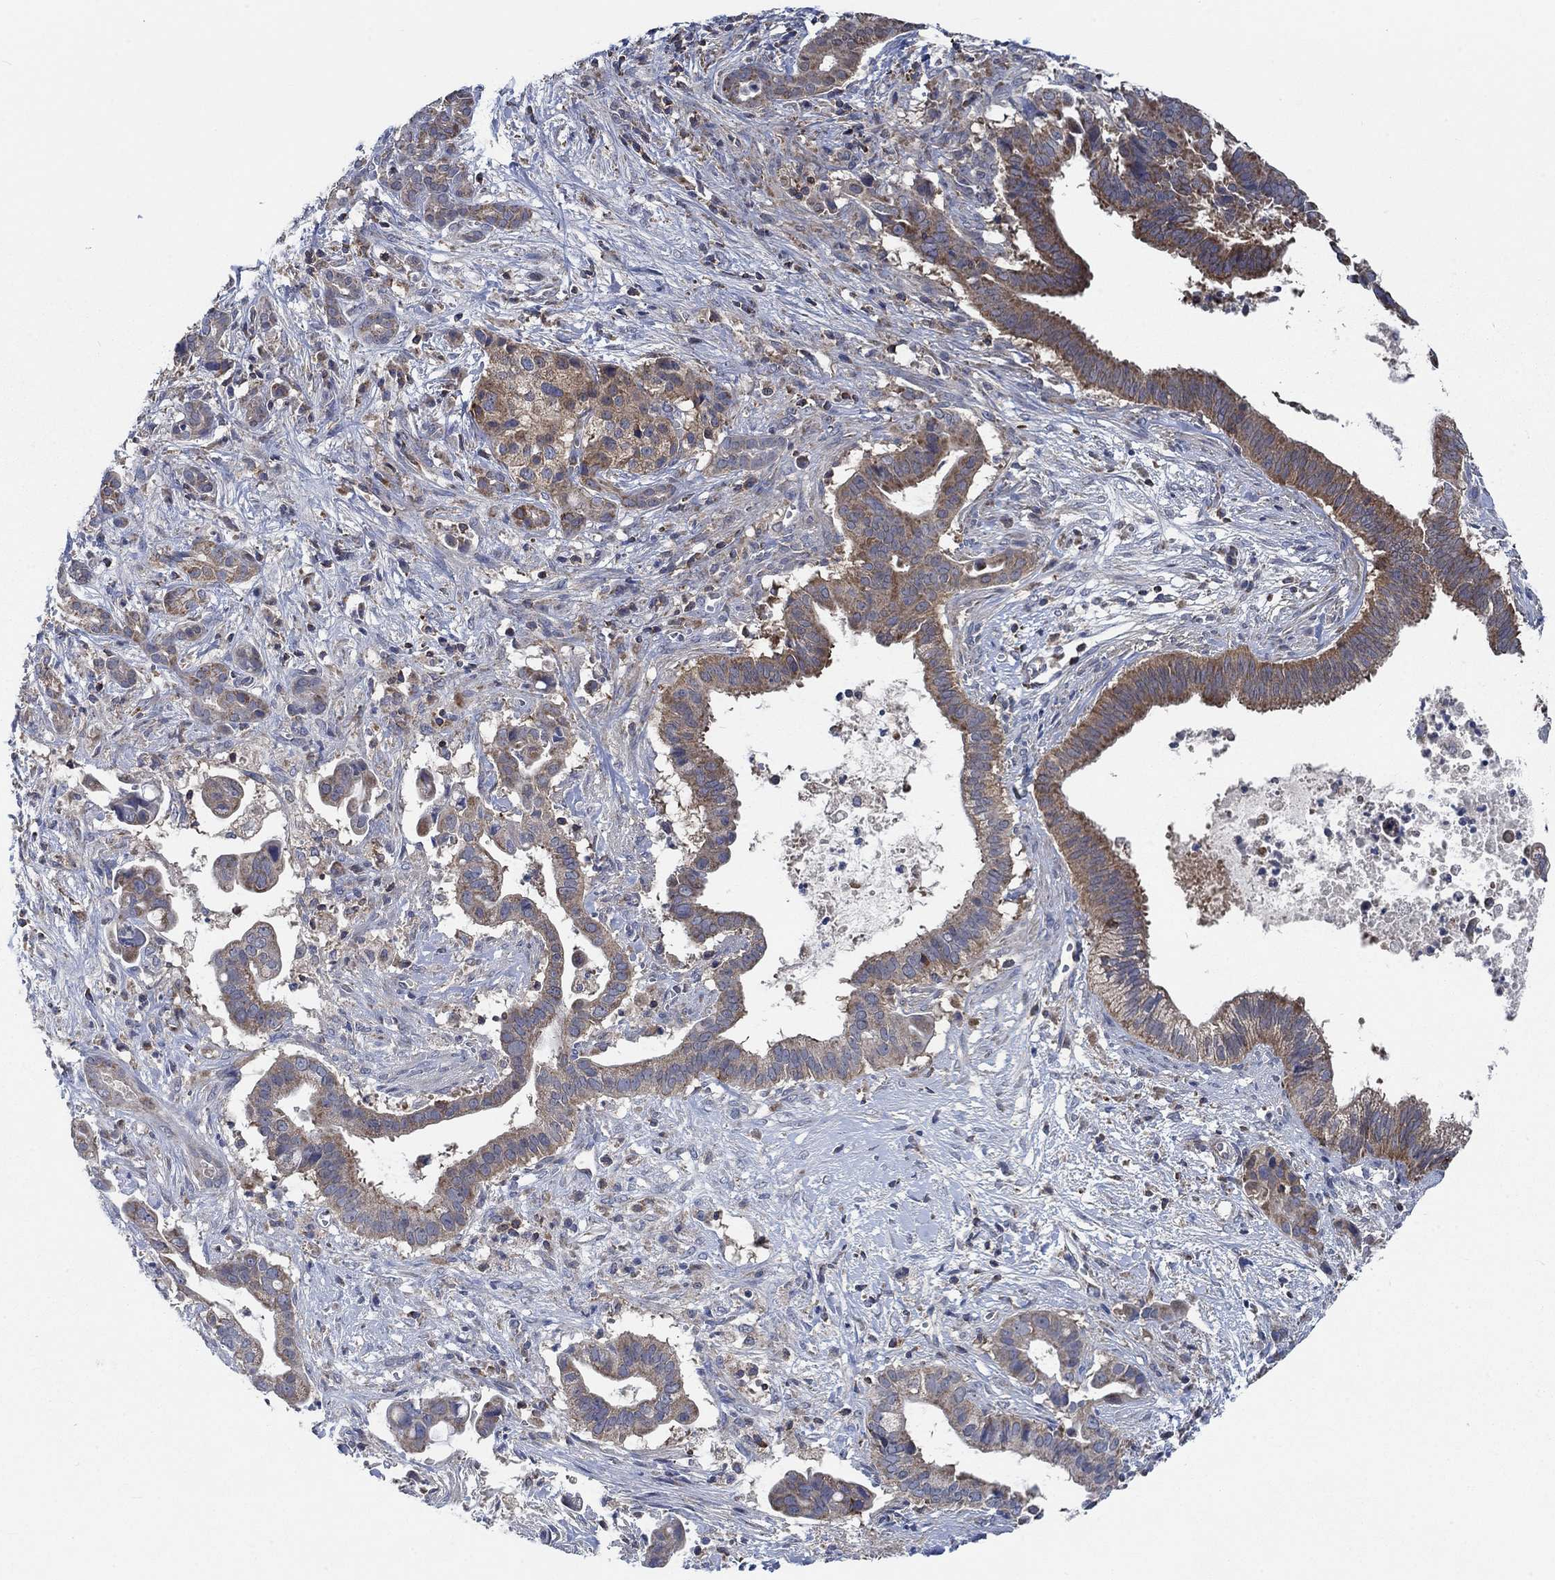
{"staining": {"intensity": "weak", "quantity": ">75%", "location": "cytoplasmic/membranous"}, "tissue": "pancreatic cancer", "cell_type": "Tumor cells", "image_type": "cancer", "snomed": [{"axis": "morphology", "description": "Adenocarcinoma, NOS"}, {"axis": "topography", "description": "Pancreas"}], "caption": "A low amount of weak cytoplasmic/membranous staining is appreciated in approximately >75% of tumor cells in pancreatic adenocarcinoma tissue.", "gene": "STXBP6", "patient": {"sex": "male", "age": 61}}